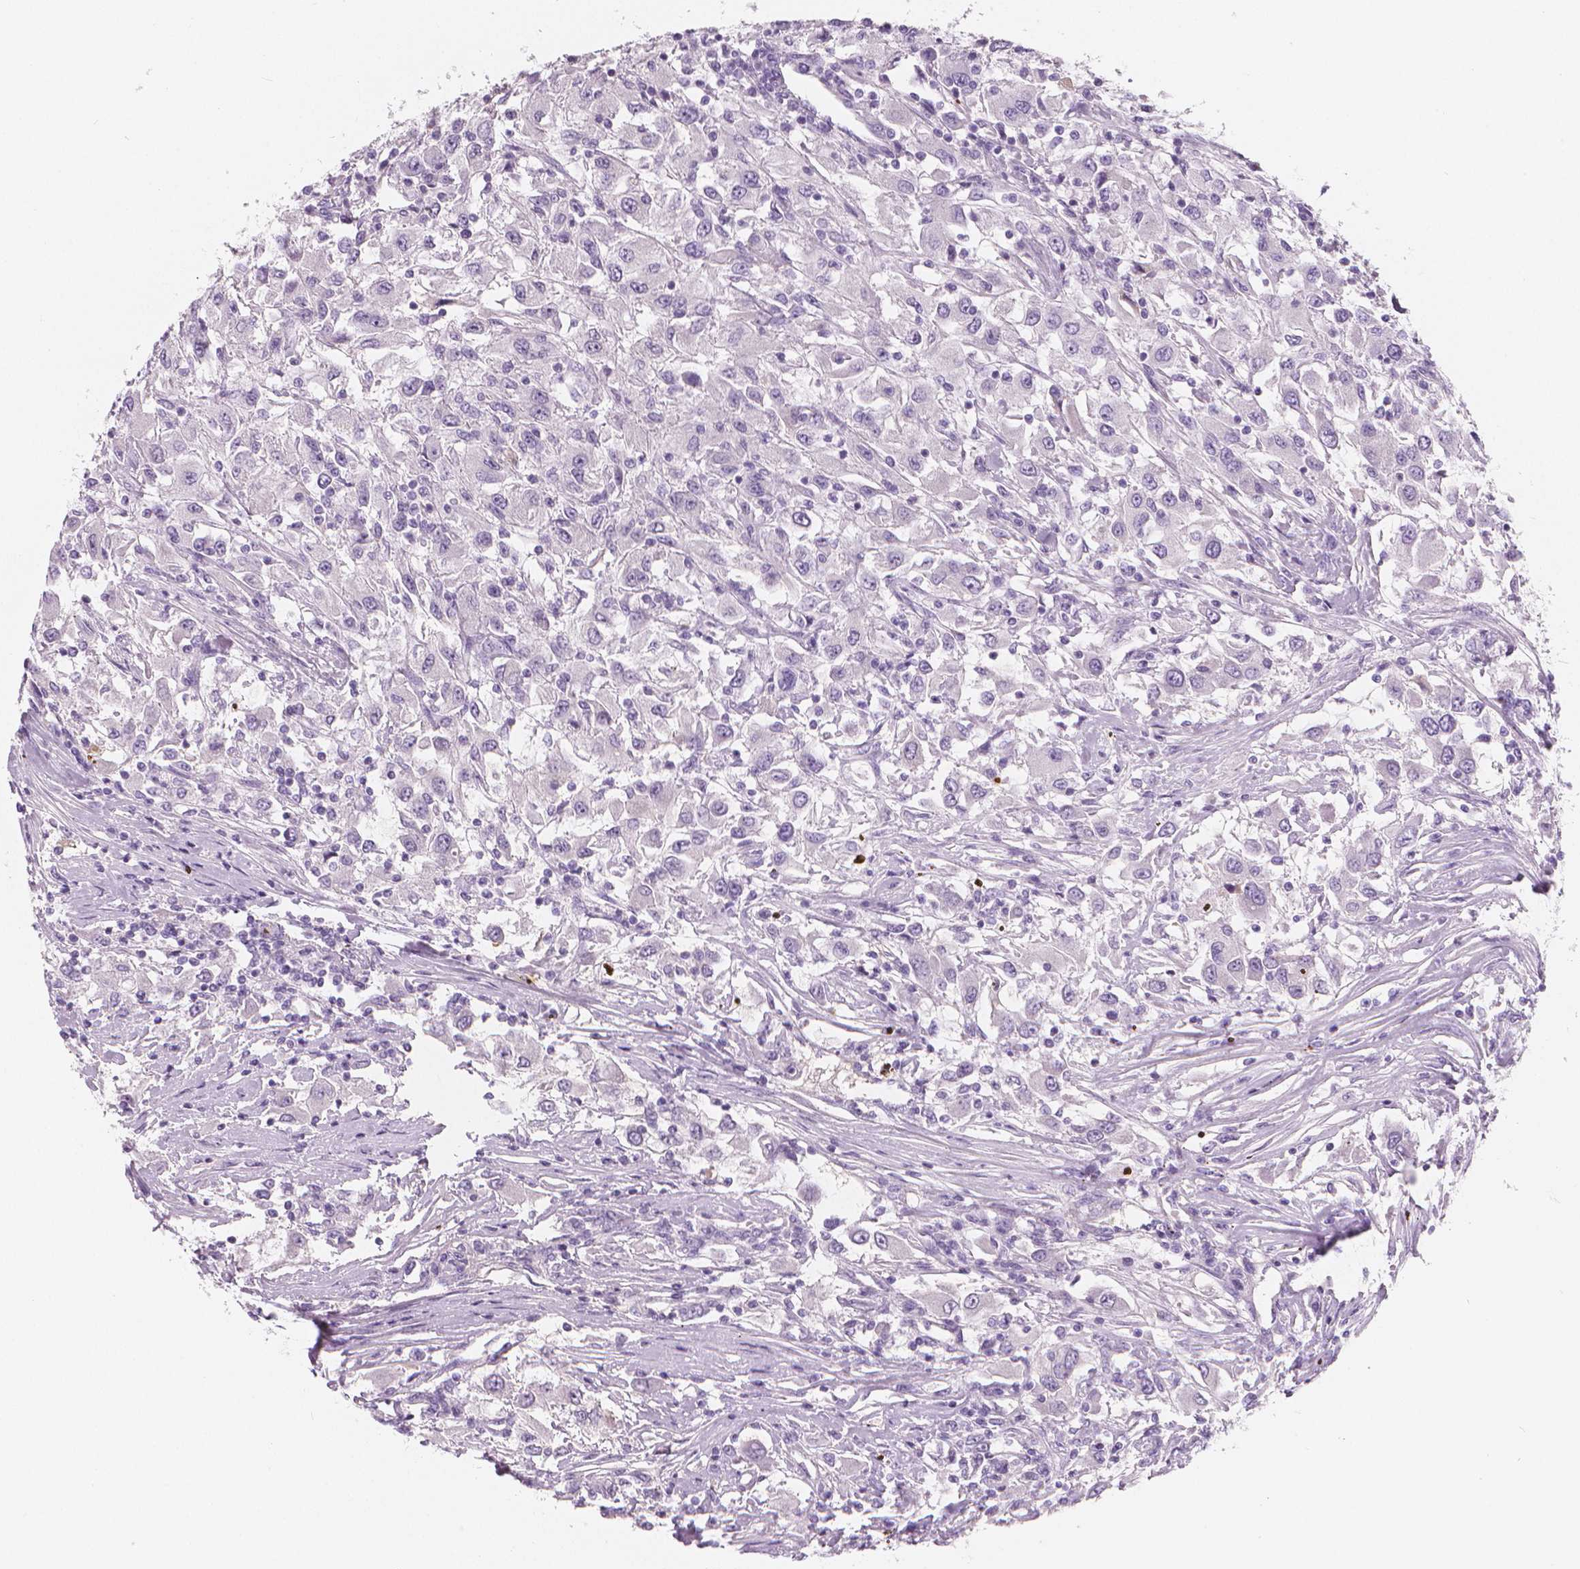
{"staining": {"intensity": "negative", "quantity": "none", "location": "none"}, "tissue": "renal cancer", "cell_type": "Tumor cells", "image_type": "cancer", "snomed": [{"axis": "morphology", "description": "Adenocarcinoma, NOS"}, {"axis": "topography", "description": "Kidney"}], "caption": "Immunohistochemistry (IHC) histopathology image of neoplastic tissue: human renal adenocarcinoma stained with DAB (3,3'-diaminobenzidine) displays no significant protein expression in tumor cells.", "gene": "APOA4", "patient": {"sex": "female", "age": 67}}